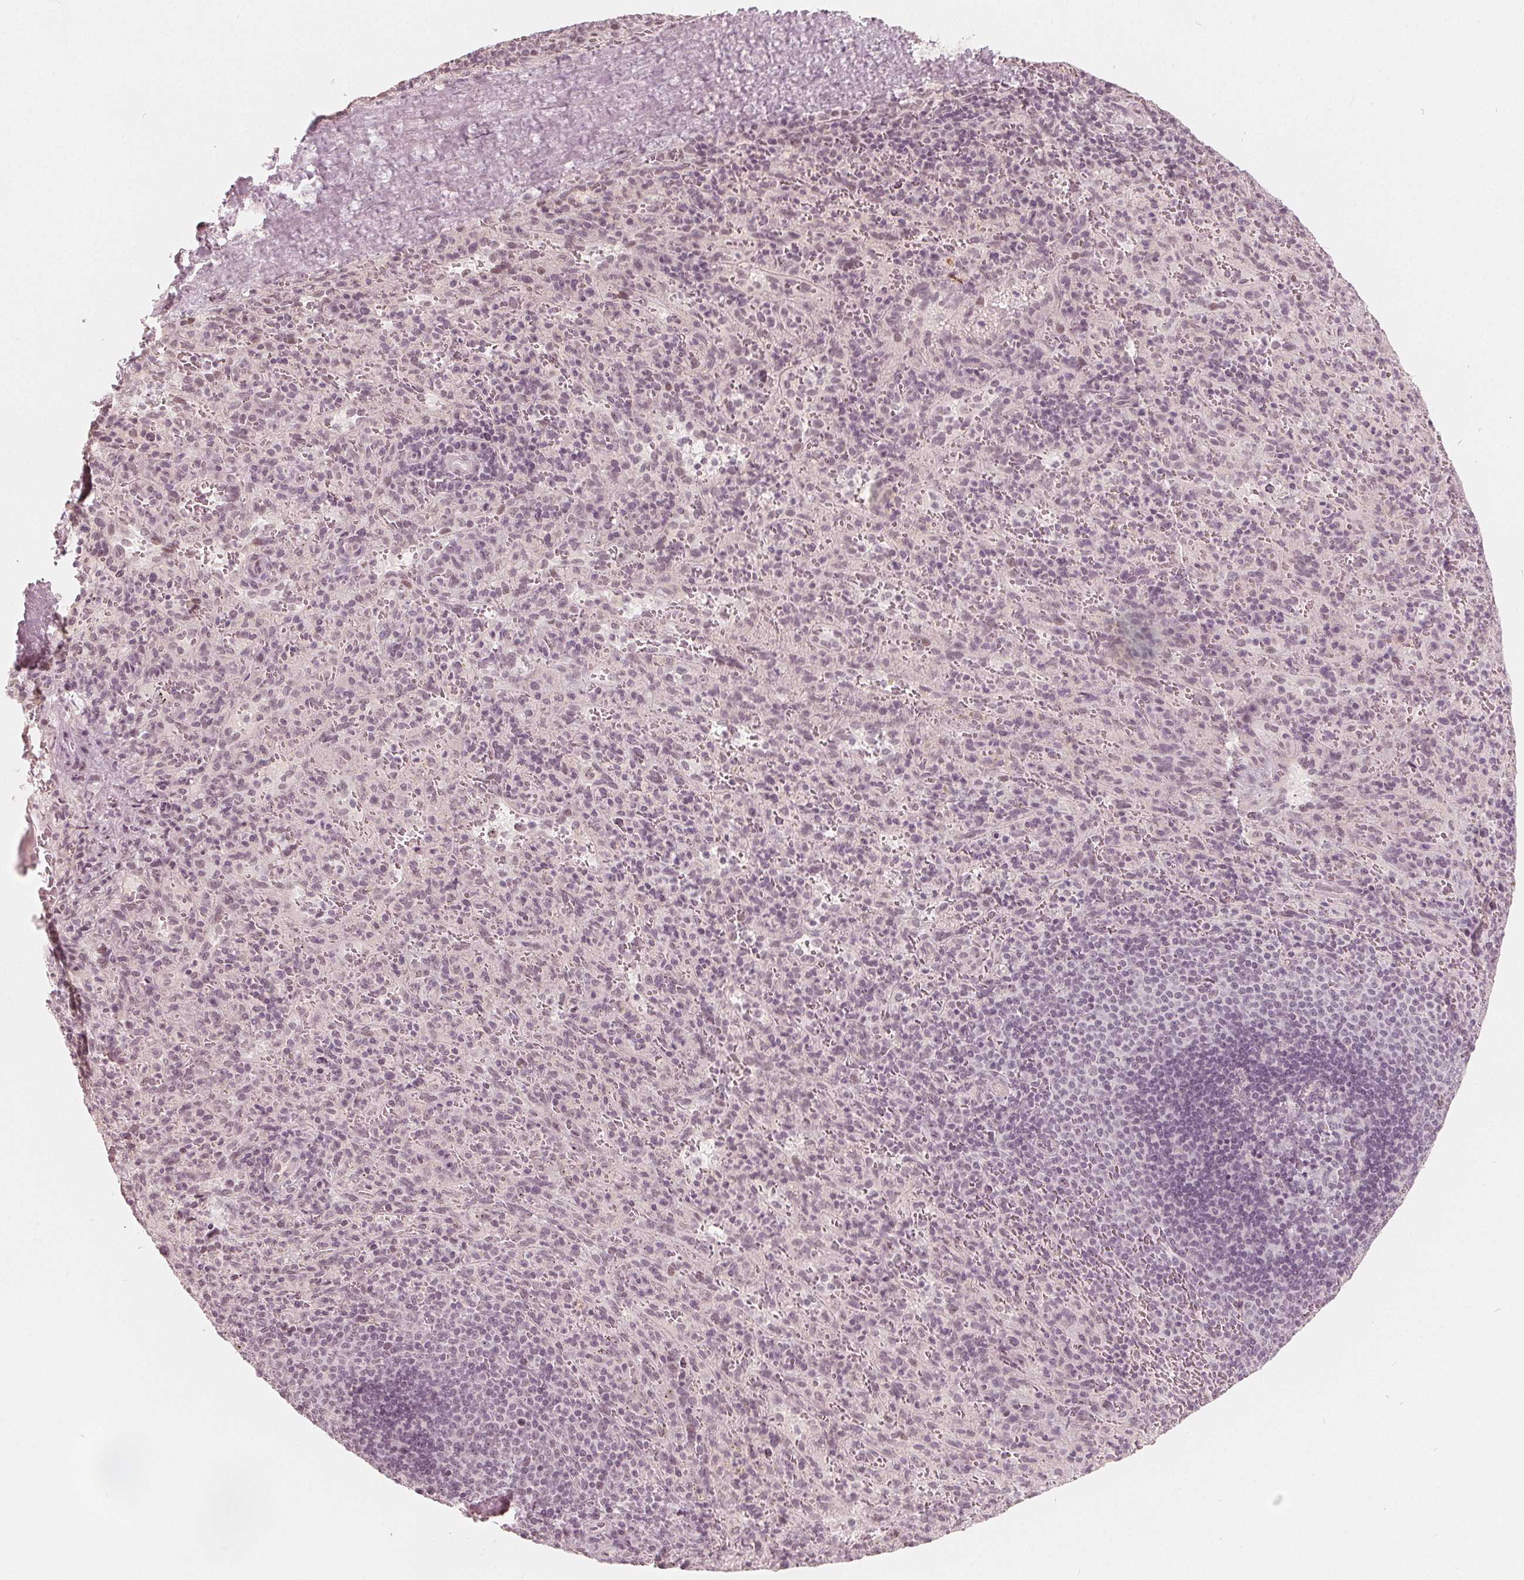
{"staining": {"intensity": "negative", "quantity": "none", "location": "none"}, "tissue": "spleen", "cell_type": "Cells in red pulp", "image_type": "normal", "snomed": [{"axis": "morphology", "description": "Normal tissue, NOS"}, {"axis": "topography", "description": "Spleen"}], "caption": "Immunohistochemistry photomicrograph of unremarkable human spleen stained for a protein (brown), which exhibits no expression in cells in red pulp.", "gene": "NUP210L", "patient": {"sex": "male", "age": 57}}